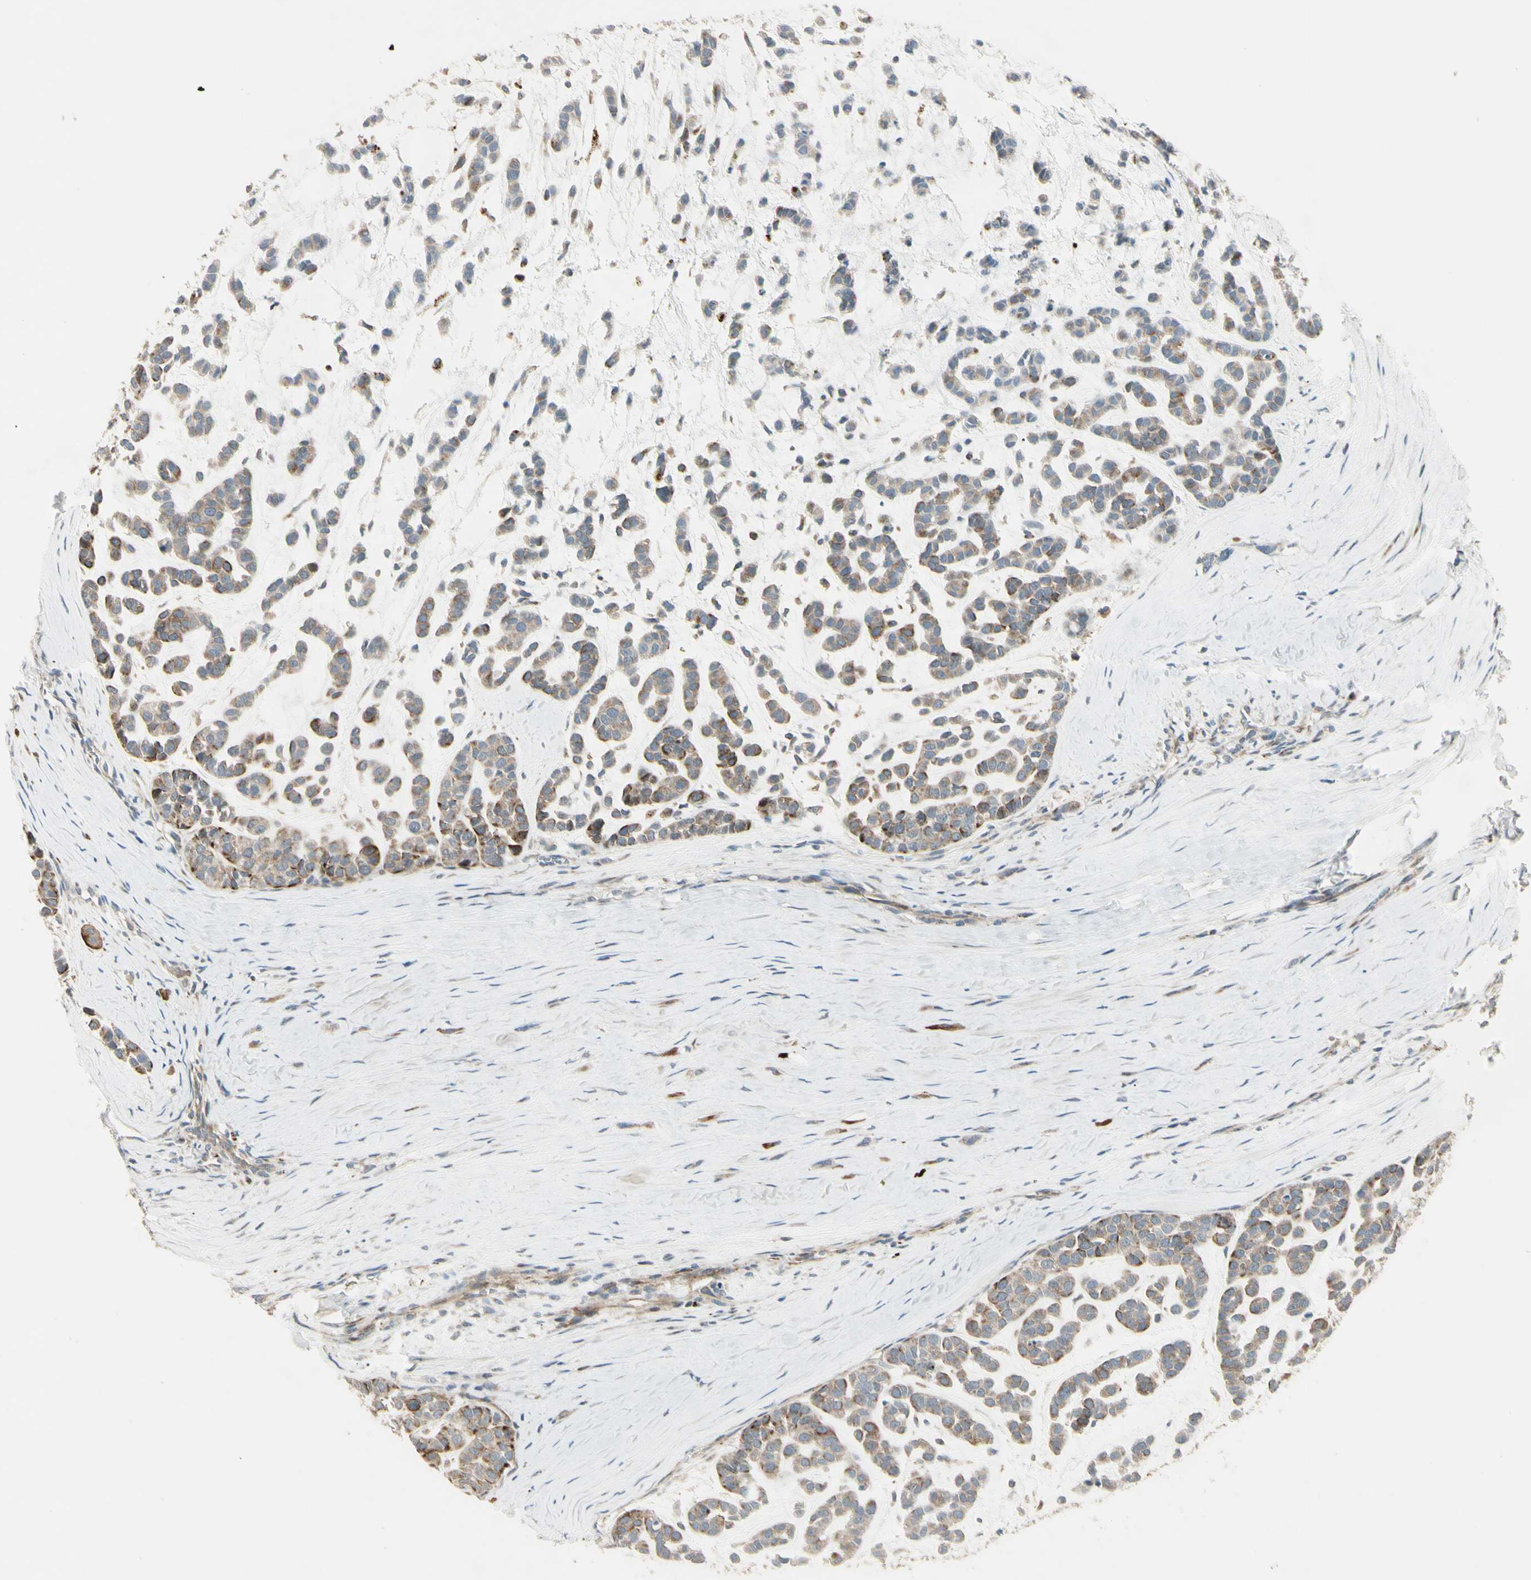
{"staining": {"intensity": "weak", "quantity": ">75%", "location": "cytoplasmic/membranous"}, "tissue": "head and neck cancer", "cell_type": "Tumor cells", "image_type": "cancer", "snomed": [{"axis": "morphology", "description": "Adenocarcinoma, NOS"}, {"axis": "morphology", "description": "Adenoma, NOS"}, {"axis": "topography", "description": "Head-Neck"}], "caption": "Immunohistochemical staining of head and neck cancer (adenocarcinoma) shows weak cytoplasmic/membranous protein staining in approximately >75% of tumor cells.", "gene": "NDFIP1", "patient": {"sex": "female", "age": 55}}